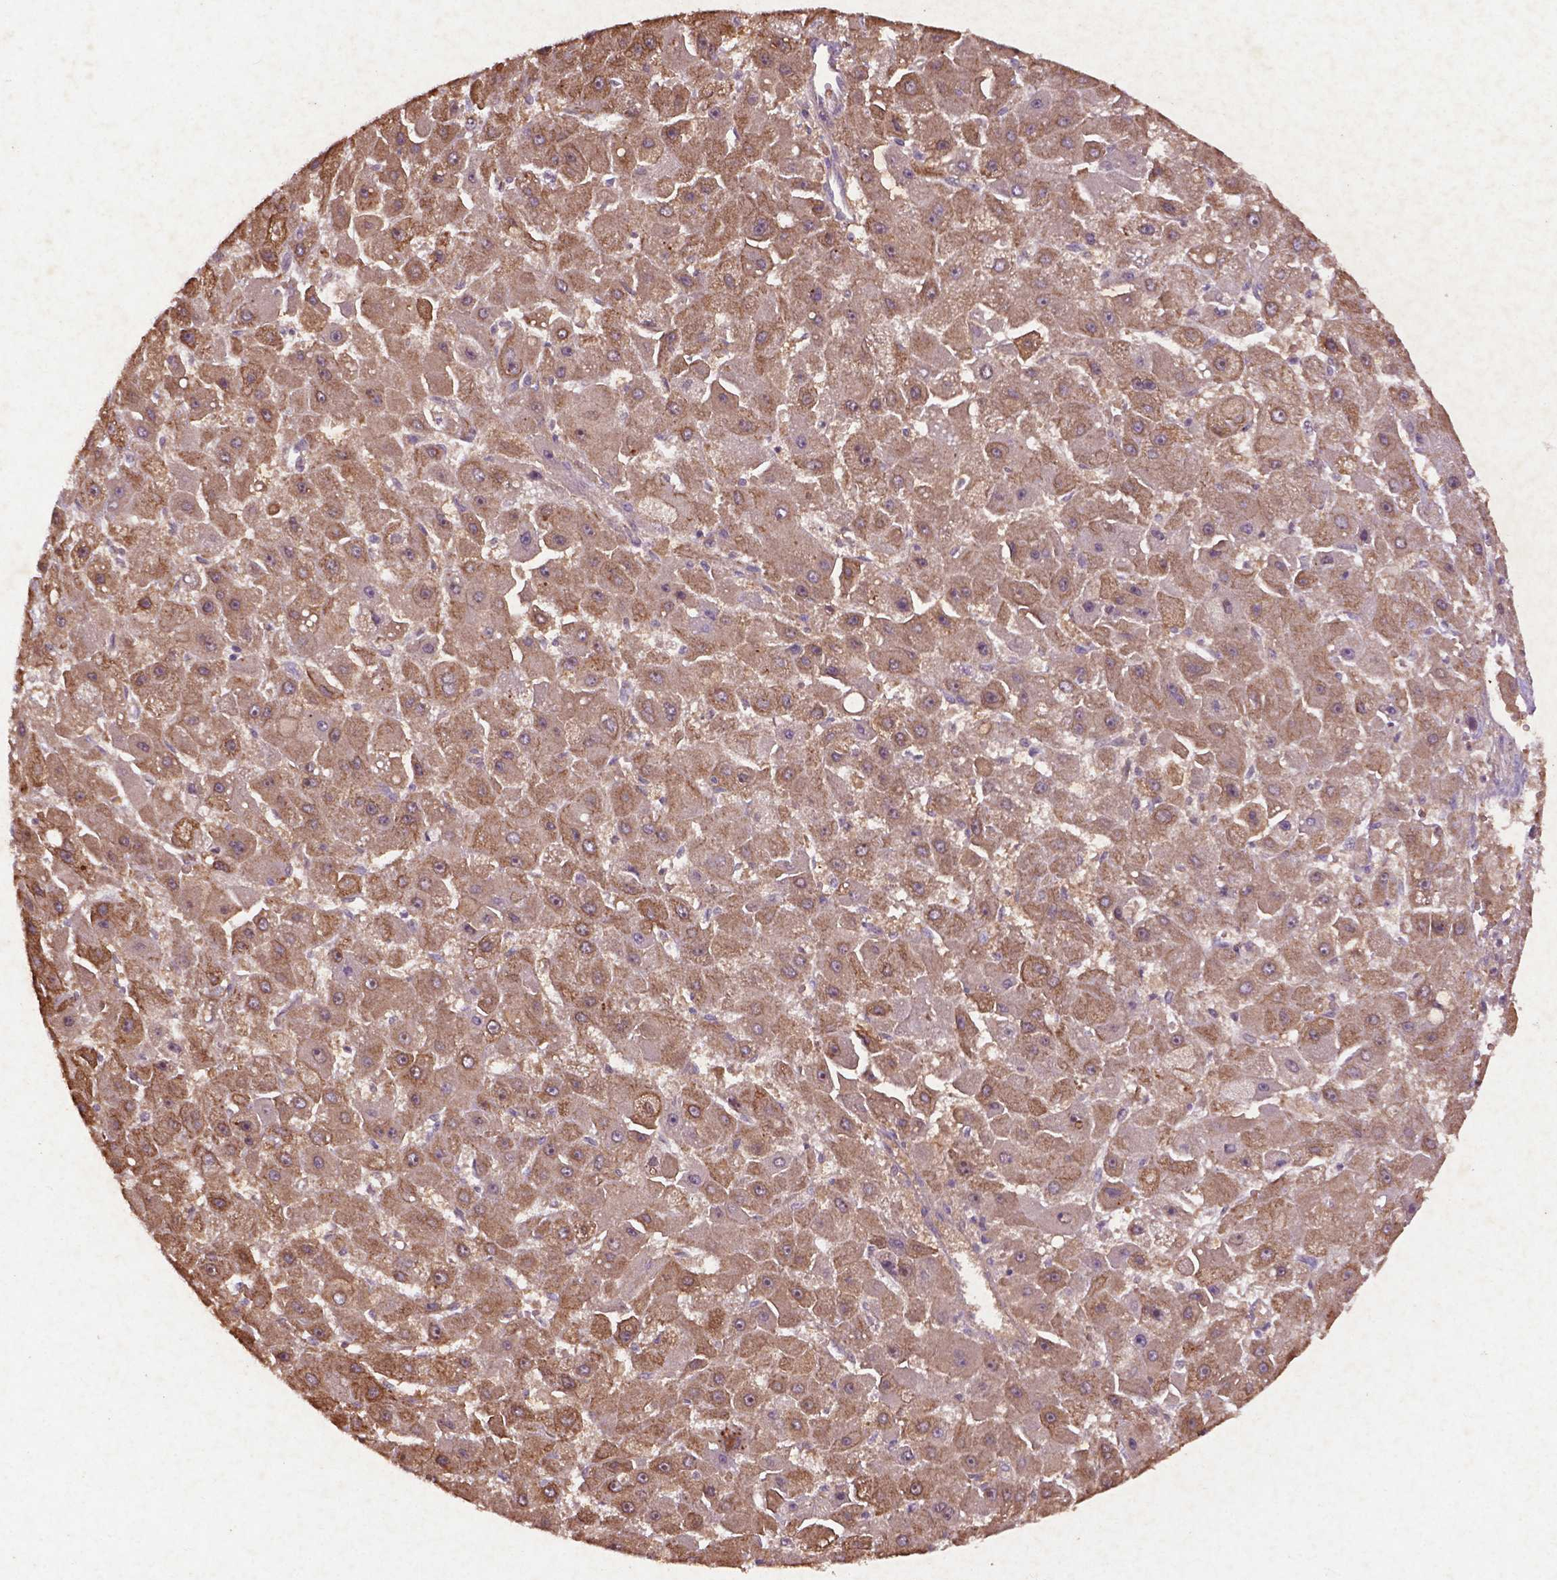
{"staining": {"intensity": "moderate", "quantity": ">75%", "location": "cytoplasmic/membranous"}, "tissue": "liver cancer", "cell_type": "Tumor cells", "image_type": "cancer", "snomed": [{"axis": "morphology", "description": "Carcinoma, Hepatocellular, NOS"}, {"axis": "topography", "description": "Liver"}], "caption": "There is medium levels of moderate cytoplasmic/membranous positivity in tumor cells of liver cancer (hepatocellular carcinoma), as demonstrated by immunohistochemical staining (brown color).", "gene": "COQ2", "patient": {"sex": "female", "age": 25}}